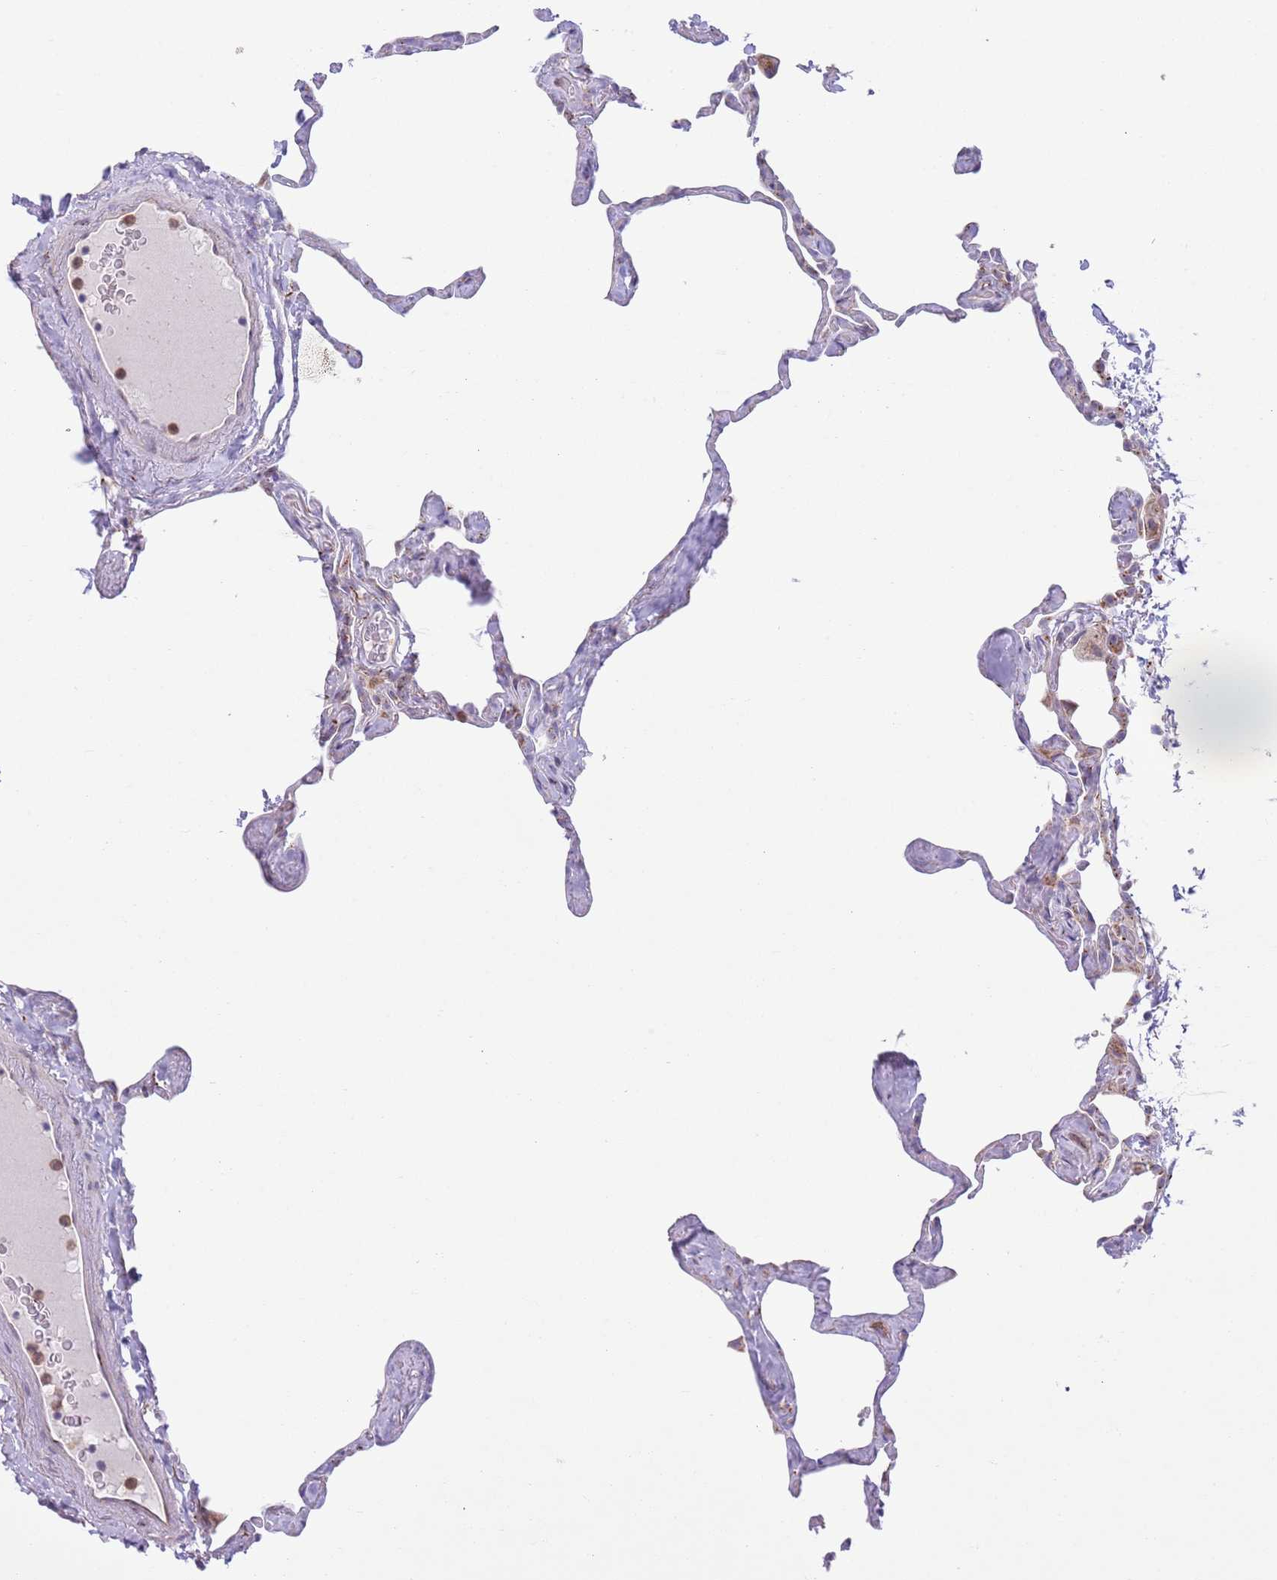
{"staining": {"intensity": "negative", "quantity": "none", "location": "none"}, "tissue": "lung", "cell_type": "Alveolar cells", "image_type": "normal", "snomed": [{"axis": "morphology", "description": "Normal tissue, NOS"}, {"axis": "topography", "description": "Lung"}], "caption": "Immunohistochemistry (IHC) histopathology image of normal human lung stained for a protein (brown), which displays no positivity in alveolar cells. The staining is performed using DAB (3,3'-diaminobenzidine) brown chromogen with nuclei counter-stained in using hematoxylin.", "gene": "C20orf96", "patient": {"sex": "male", "age": 65}}